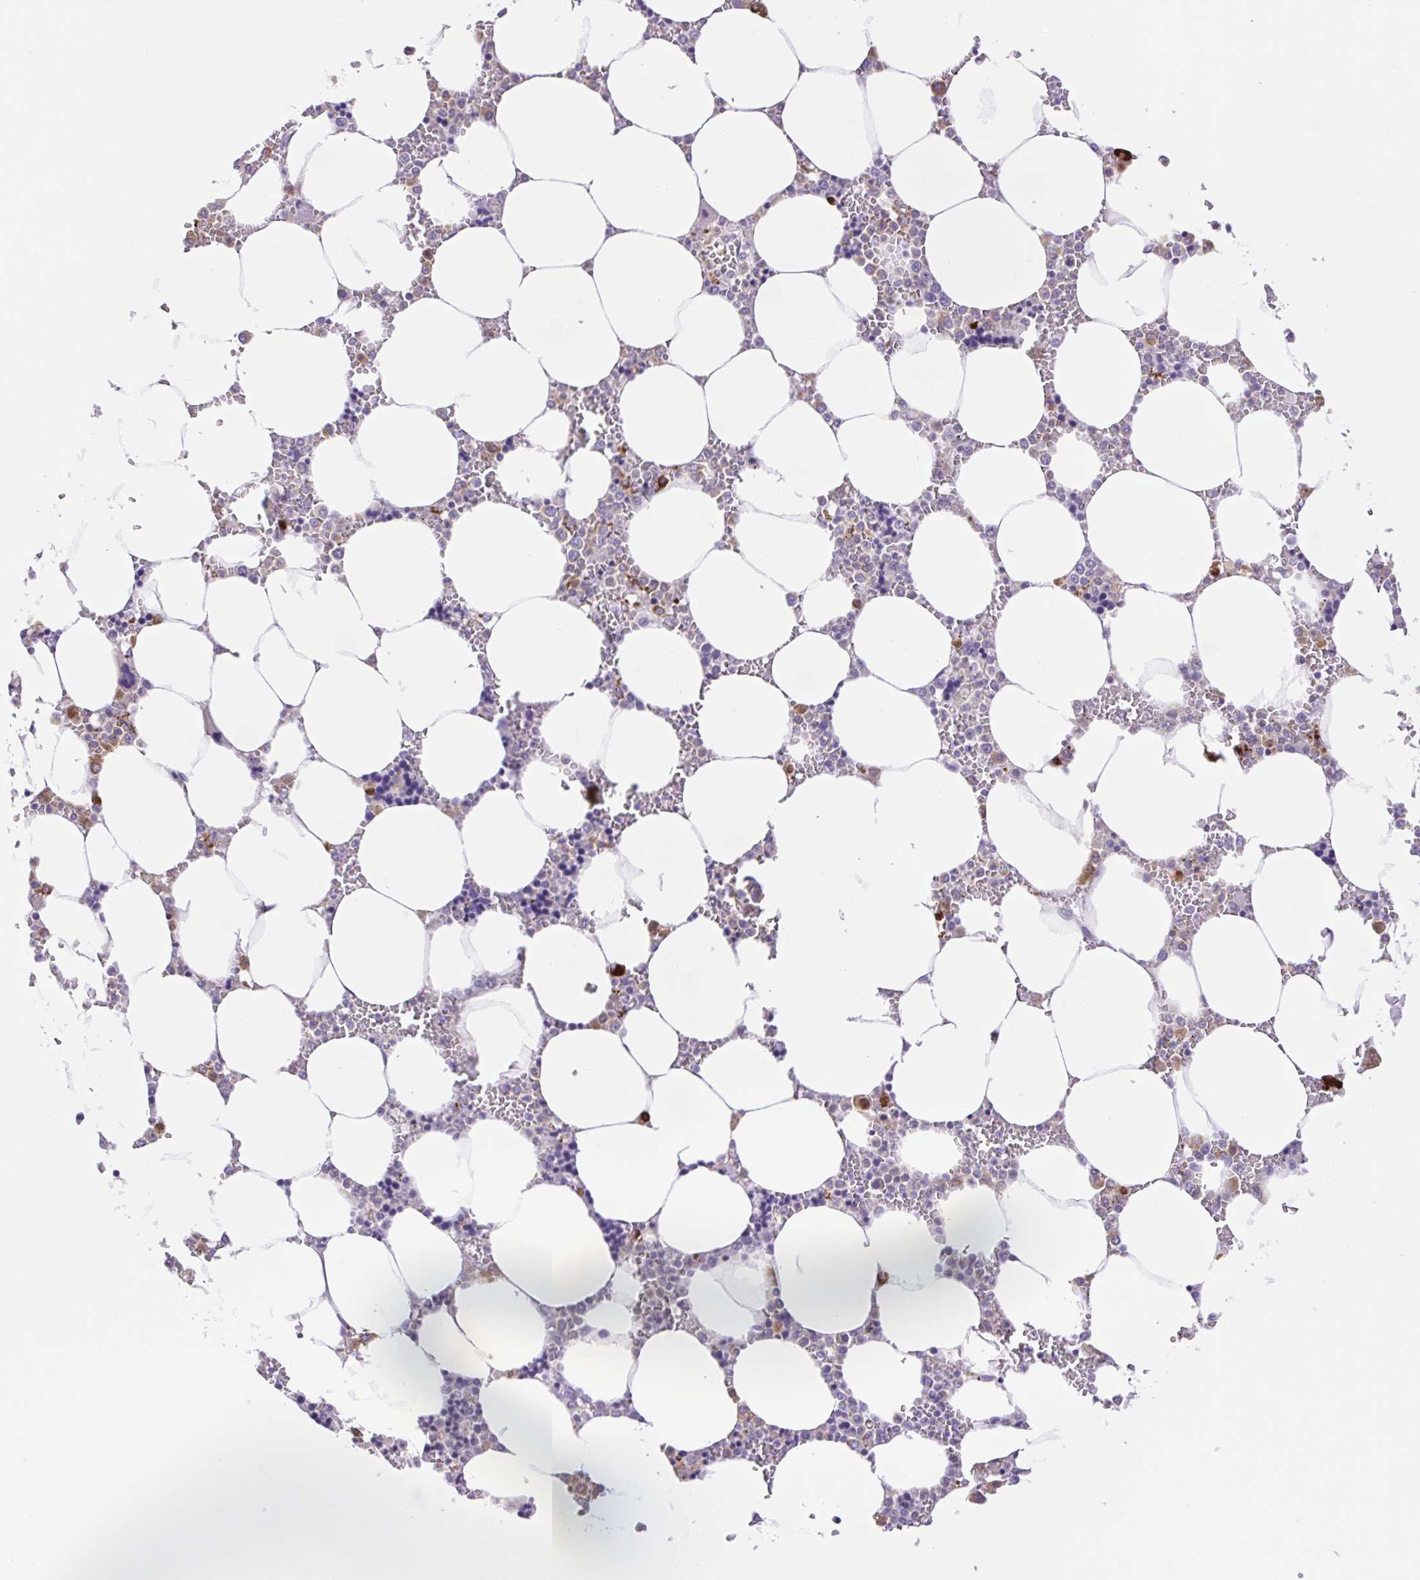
{"staining": {"intensity": "moderate", "quantity": "<25%", "location": "cytoplasmic/membranous"}, "tissue": "bone marrow", "cell_type": "Hematopoietic cells", "image_type": "normal", "snomed": [{"axis": "morphology", "description": "Normal tissue, NOS"}, {"axis": "topography", "description": "Bone marrow"}], "caption": "Normal bone marrow displays moderate cytoplasmic/membranous expression in approximately <25% of hematopoietic cells.", "gene": "FAM177B", "patient": {"sex": "male", "age": 64}}